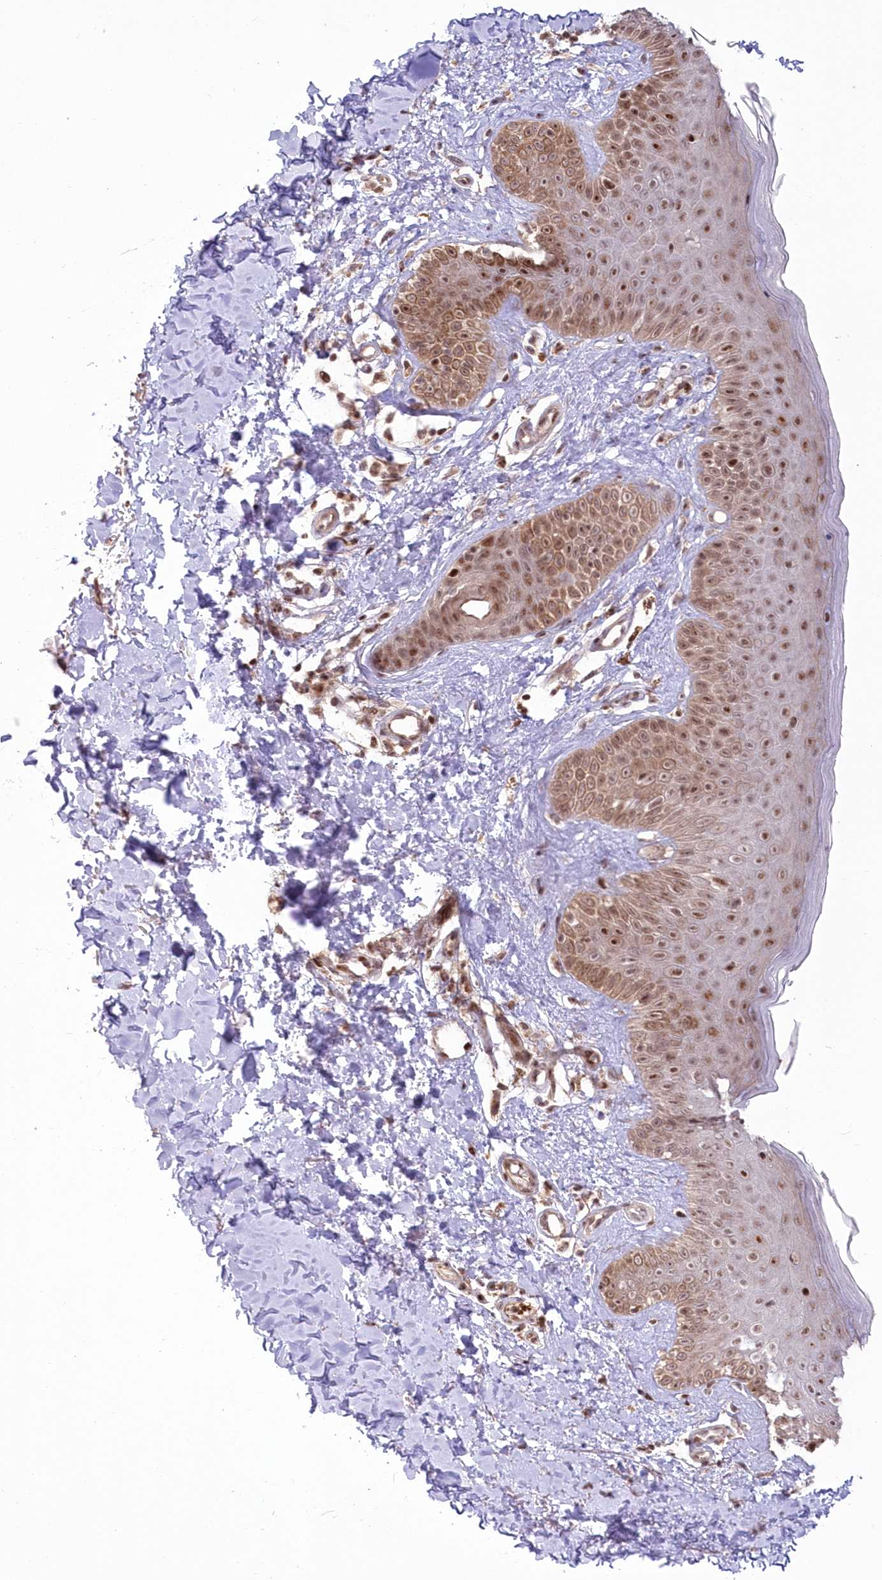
{"staining": {"intensity": "weak", "quantity": ">75%", "location": "cytoplasmic/membranous,nuclear"}, "tissue": "skin", "cell_type": "Fibroblasts", "image_type": "normal", "snomed": [{"axis": "morphology", "description": "Normal tissue, NOS"}, {"axis": "topography", "description": "Skin"}], "caption": "Immunohistochemistry (IHC) of normal skin reveals low levels of weak cytoplasmic/membranous,nuclear staining in approximately >75% of fibroblasts.", "gene": "WBP1L", "patient": {"sex": "male", "age": 52}}